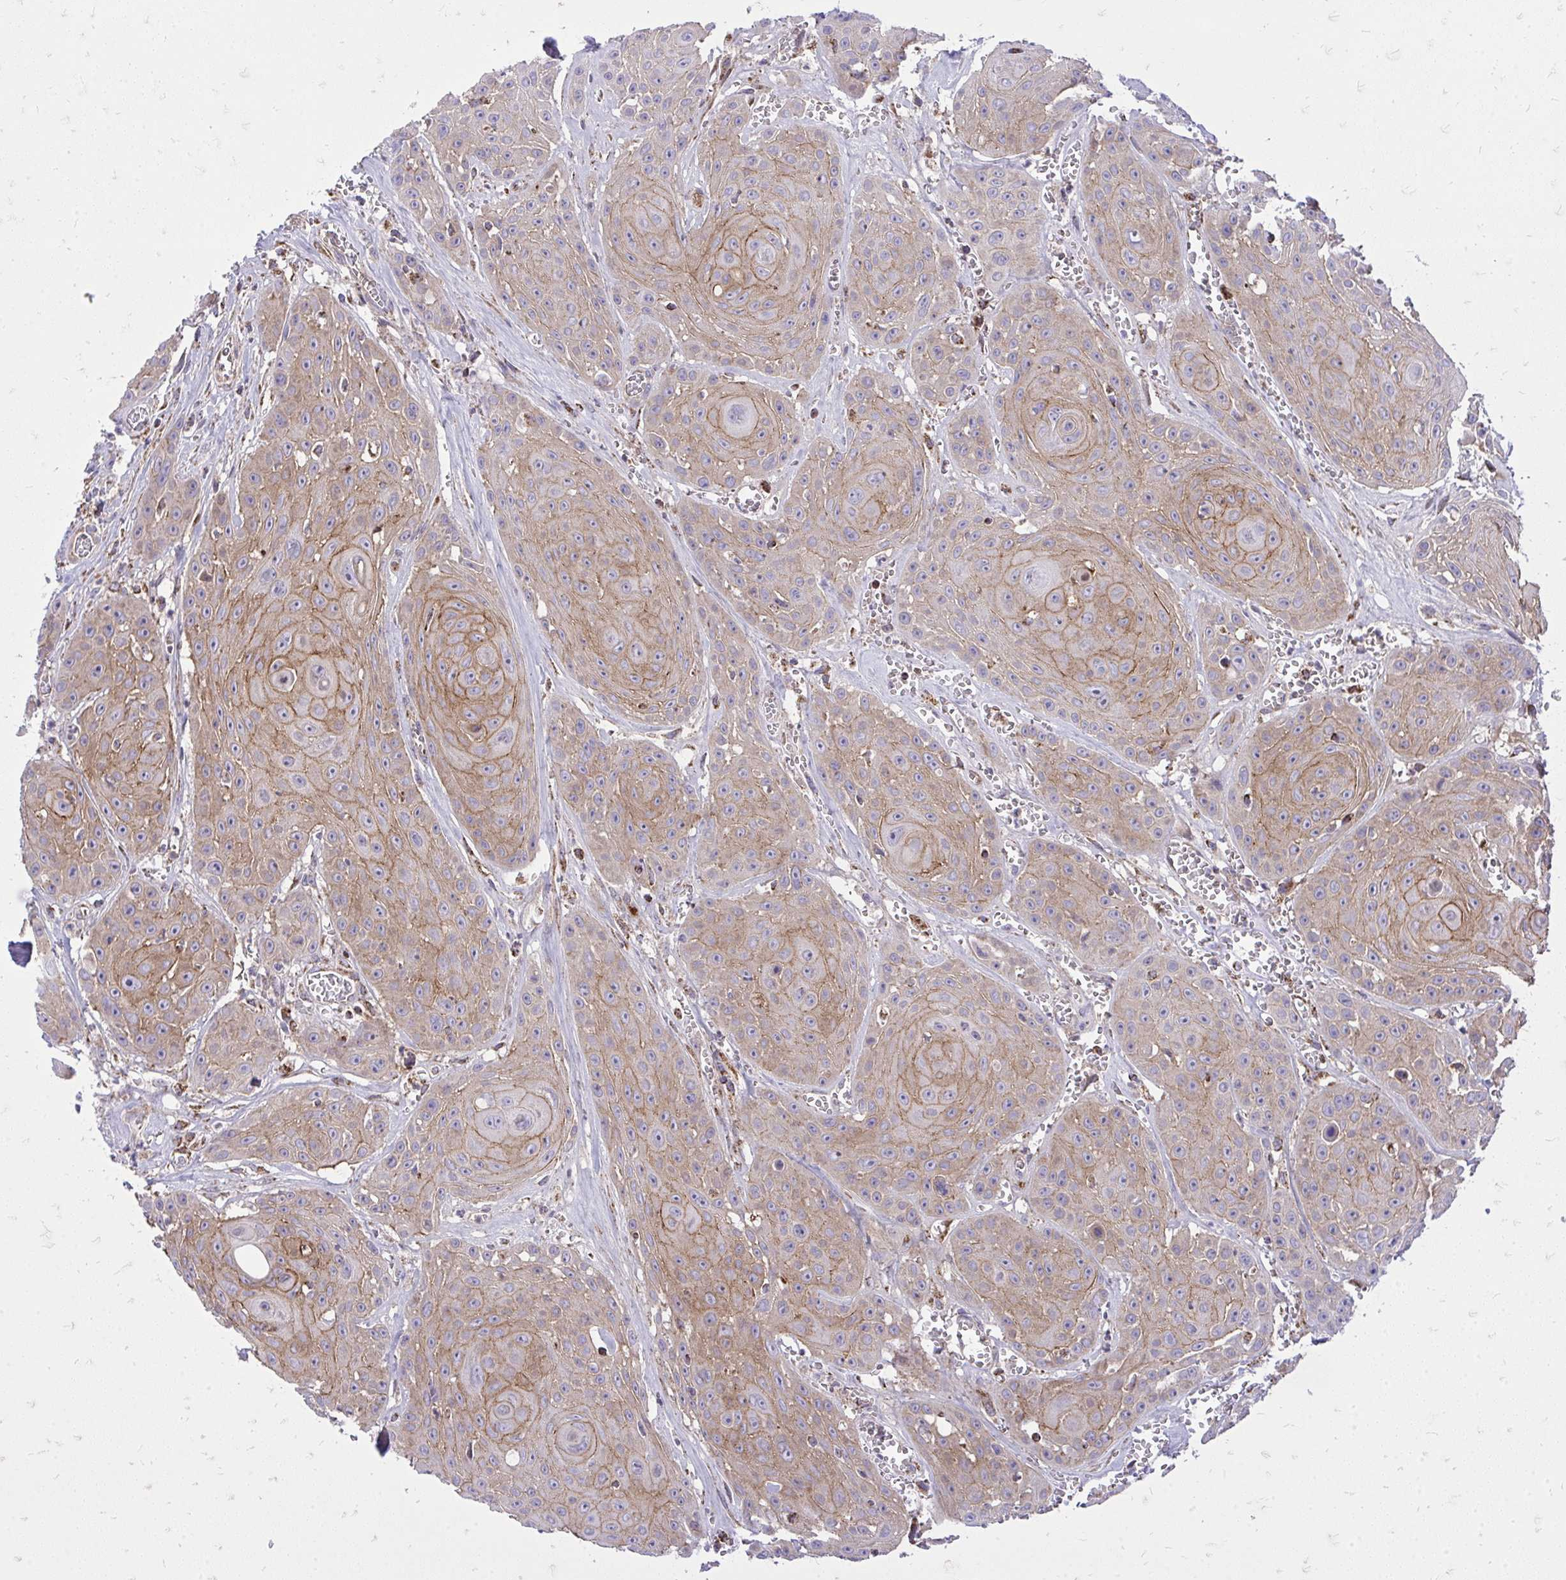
{"staining": {"intensity": "moderate", "quantity": "25%-75%", "location": "cytoplasmic/membranous"}, "tissue": "head and neck cancer", "cell_type": "Tumor cells", "image_type": "cancer", "snomed": [{"axis": "morphology", "description": "Squamous cell carcinoma, NOS"}, {"axis": "topography", "description": "Oral tissue"}, {"axis": "topography", "description": "Head-Neck"}], "caption": "A brown stain labels moderate cytoplasmic/membranous positivity of a protein in head and neck cancer (squamous cell carcinoma) tumor cells.", "gene": "SPTBN2", "patient": {"sex": "male", "age": 81}}